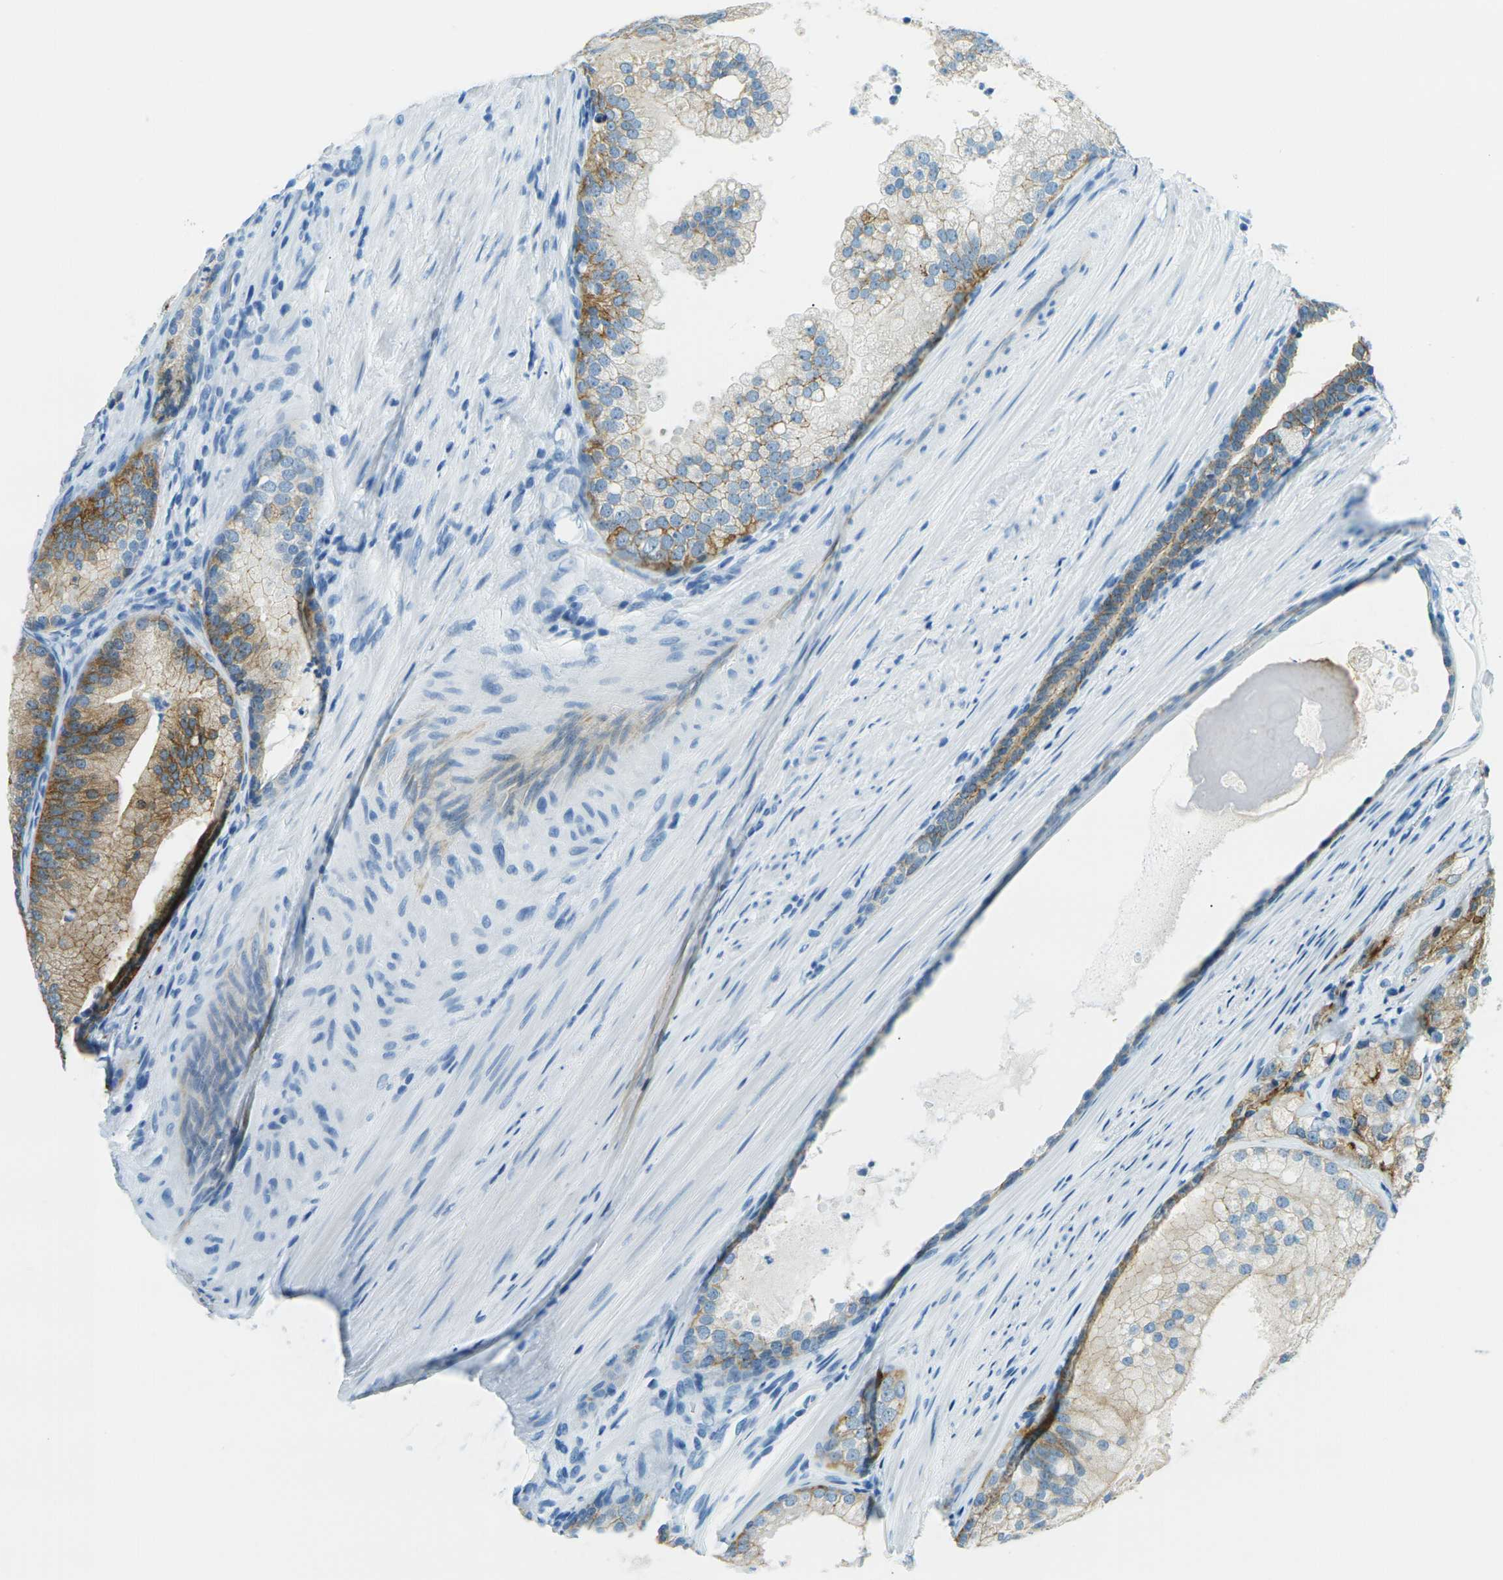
{"staining": {"intensity": "weak", "quantity": ">75%", "location": "cytoplasmic/membranous"}, "tissue": "prostate cancer", "cell_type": "Tumor cells", "image_type": "cancer", "snomed": [{"axis": "morphology", "description": "Adenocarcinoma, Low grade"}, {"axis": "topography", "description": "Prostate"}], "caption": "DAB (3,3'-diaminobenzidine) immunohistochemical staining of human adenocarcinoma (low-grade) (prostate) demonstrates weak cytoplasmic/membranous protein expression in about >75% of tumor cells.", "gene": "OCLN", "patient": {"sex": "male", "age": 69}}